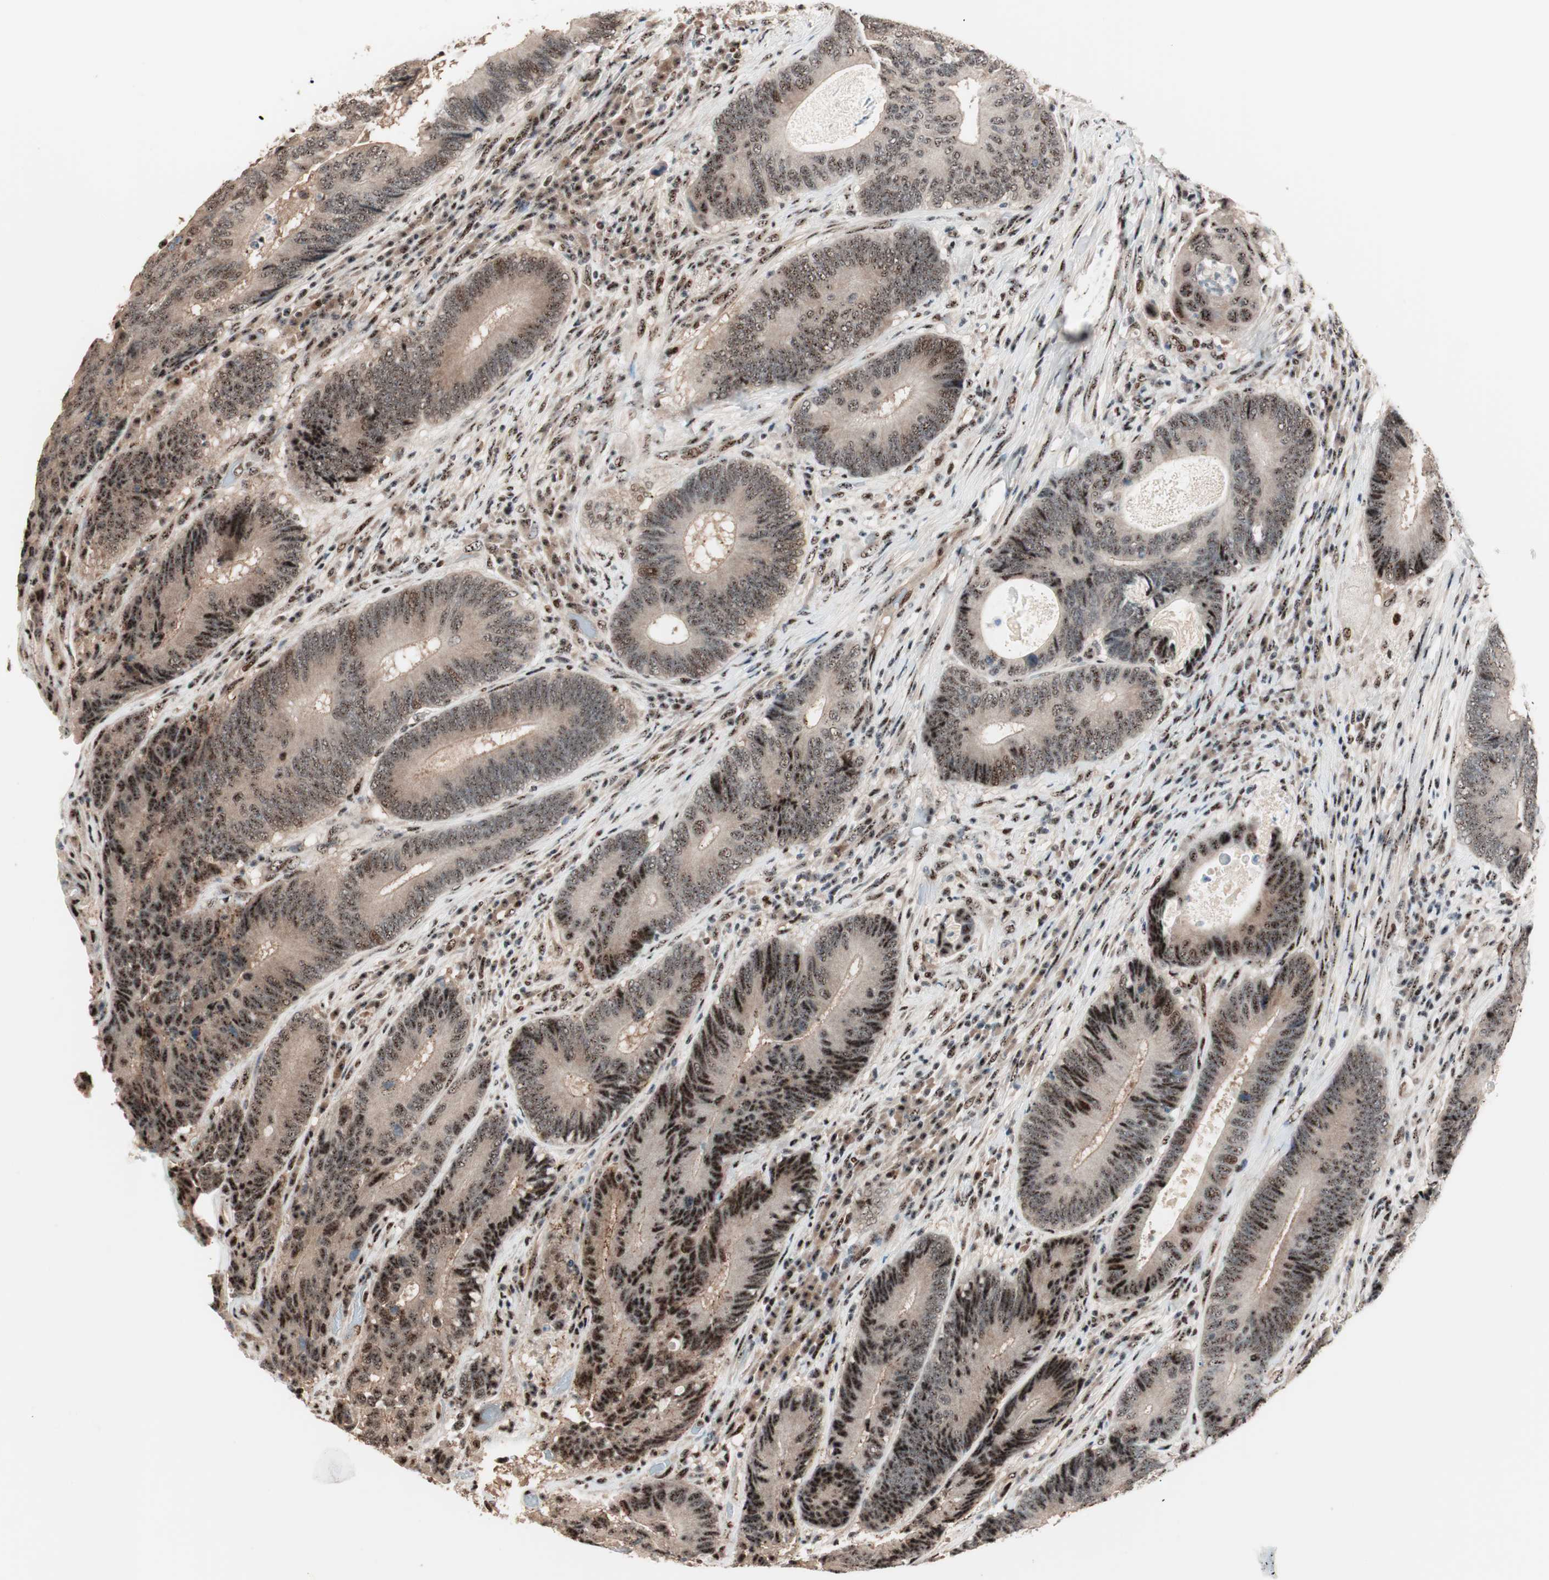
{"staining": {"intensity": "strong", "quantity": "25%-75%", "location": "cytoplasmic/membranous,nuclear"}, "tissue": "colorectal cancer", "cell_type": "Tumor cells", "image_type": "cancer", "snomed": [{"axis": "morphology", "description": "Adenocarcinoma, NOS"}, {"axis": "topography", "description": "Colon"}], "caption": "Protein analysis of colorectal cancer tissue shows strong cytoplasmic/membranous and nuclear expression in approximately 25%-75% of tumor cells.", "gene": "NR5A2", "patient": {"sex": "female", "age": 78}}